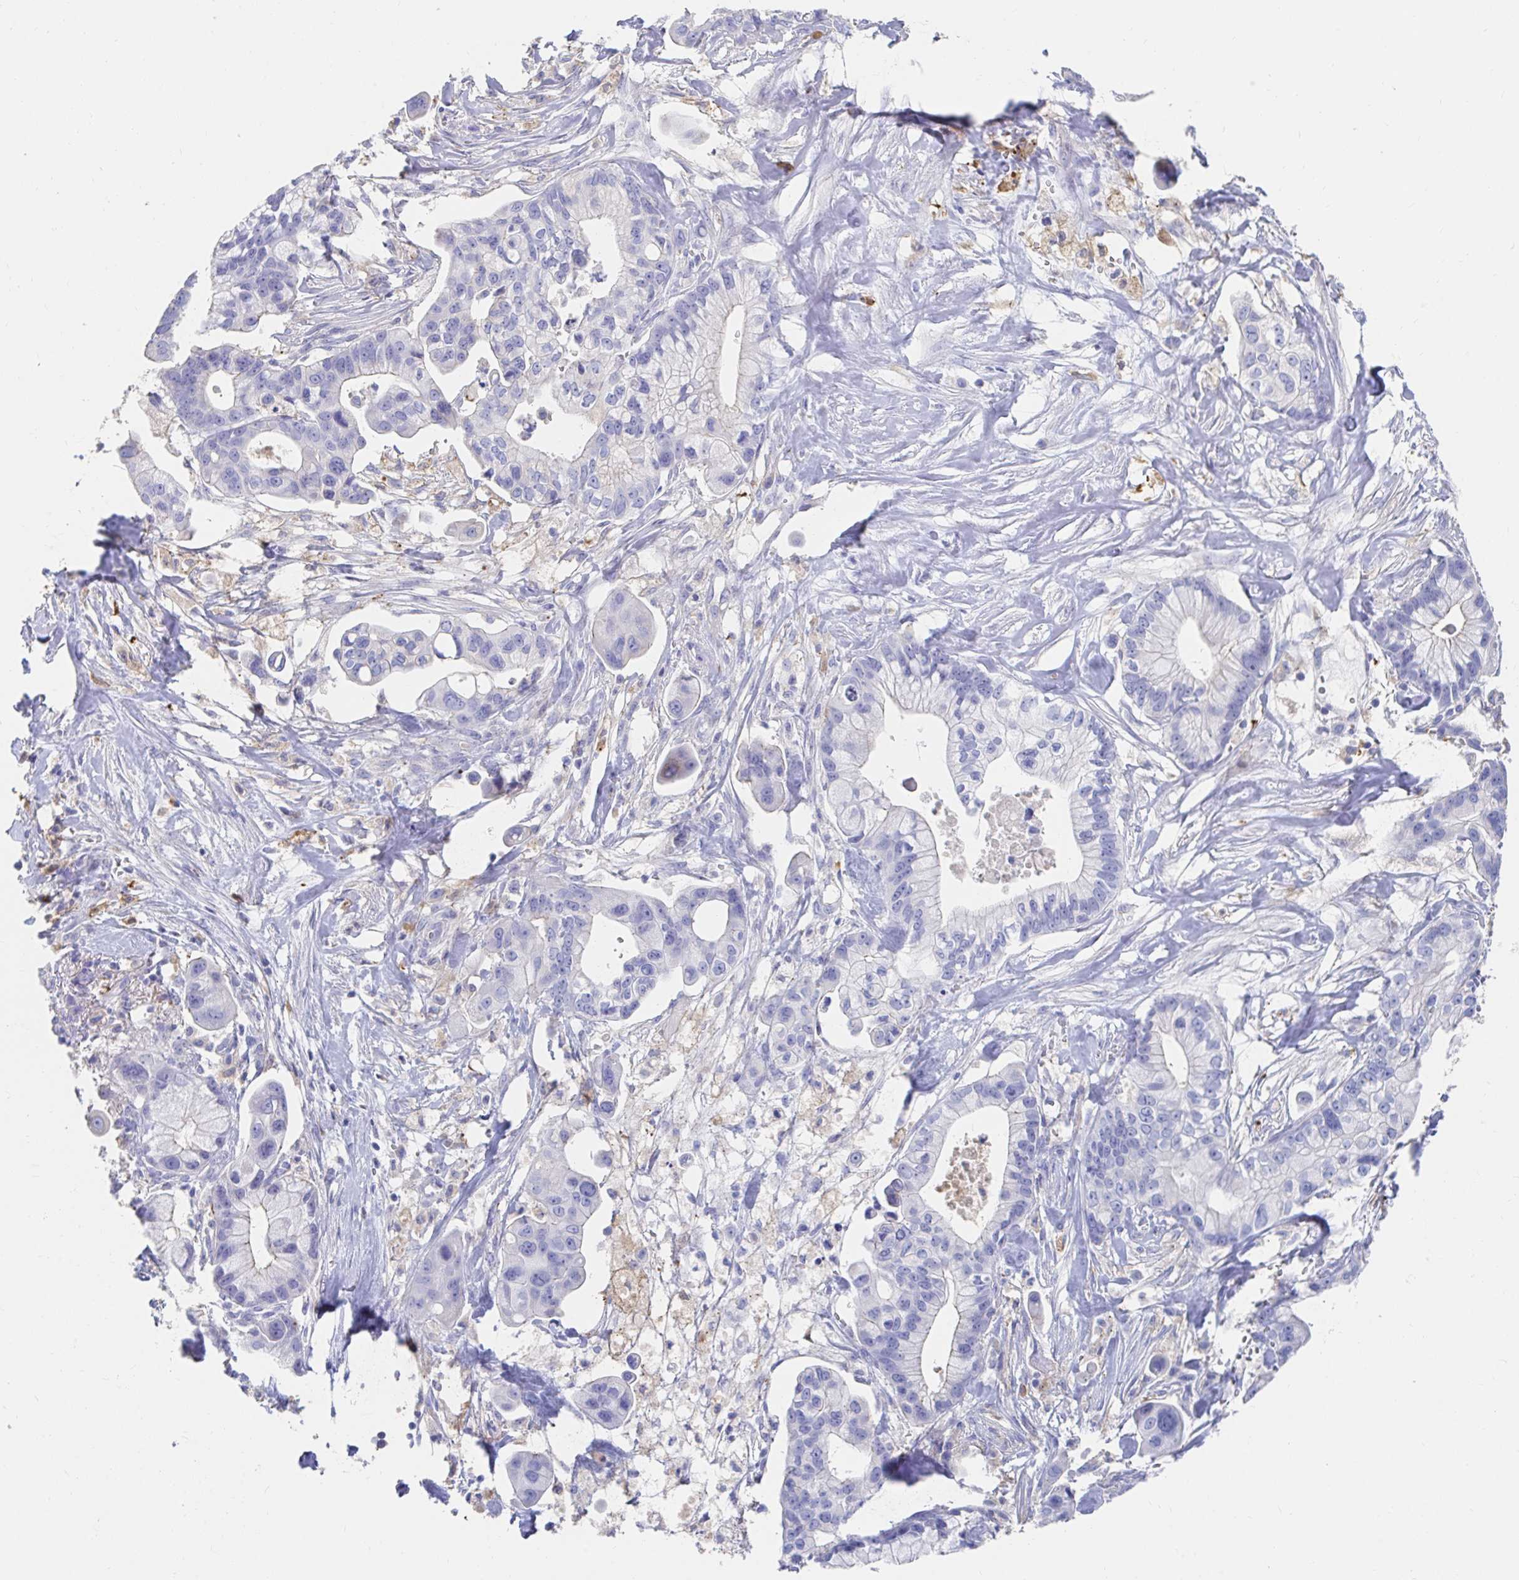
{"staining": {"intensity": "negative", "quantity": "none", "location": "none"}, "tissue": "pancreatic cancer", "cell_type": "Tumor cells", "image_type": "cancer", "snomed": [{"axis": "morphology", "description": "Adenocarcinoma, NOS"}, {"axis": "topography", "description": "Pancreas"}], "caption": "Pancreatic cancer (adenocarcinoma) was stained to show a protein in brown. There is no significant expression in tumor cells.", "gene": "LAMC3", "patient": {"sex": "male", "age": 68}}